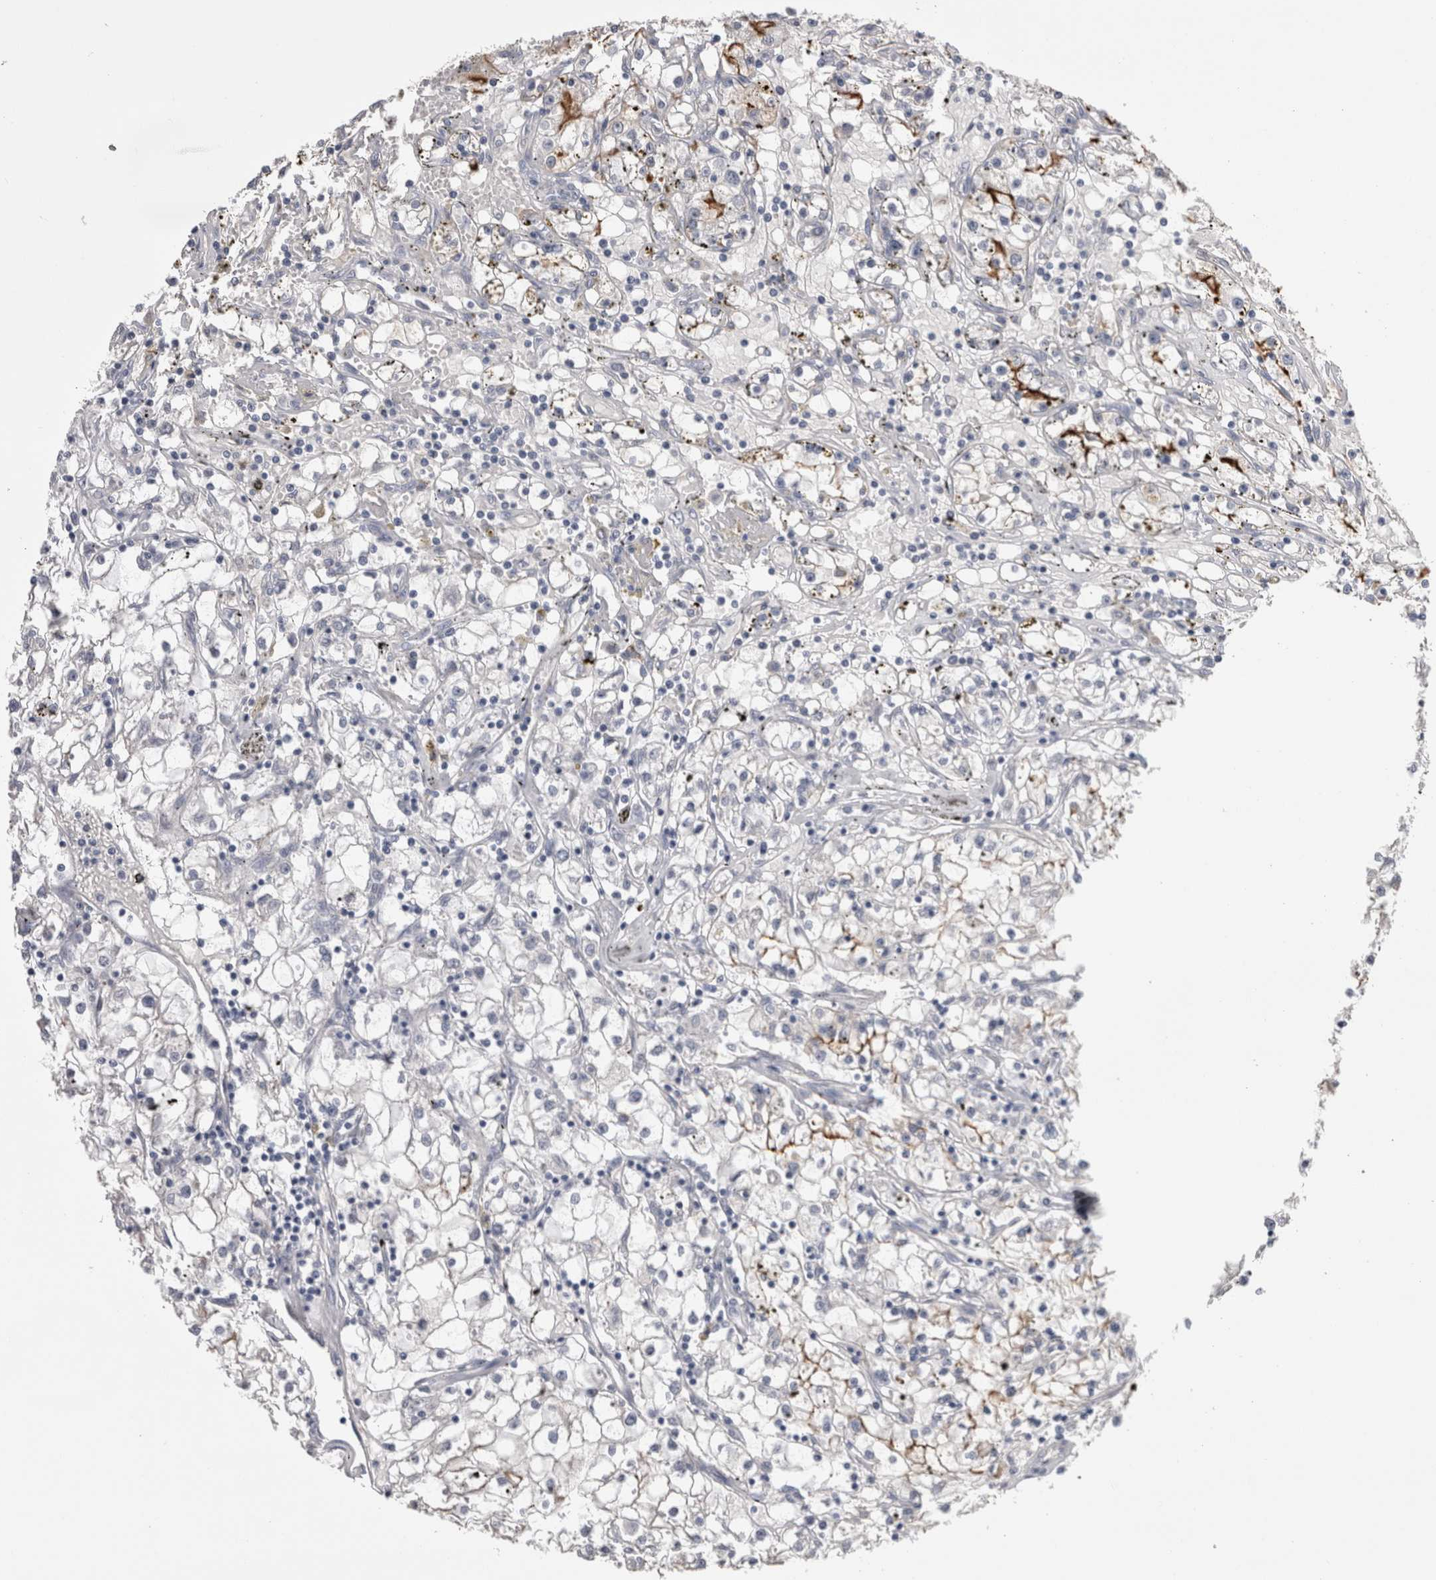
{"staining": {"intensity": "moderate", "quantity": "<25%", "location": "cytoplasmic/membranous"}, "tissue": "renal cancer", "cell_type": "Tumor cells", "image_type": "cancer", "snomed": [{"axis": "morphology", "description": "Adenocarcinoma, NOS"}, {"axis": "topography", "description": "Kidney"}], "caption": "Renal cancer (adenocarcinoma) tissue displays moderate cytoplasmic/membranous expression in approximately <25% of tumor cells, visualized by immunohistochemistry. (IHC, brightfield microscopy, high magnification).", "gene": "CDHR5", "patient": {"sex": "male", "age": 56}}